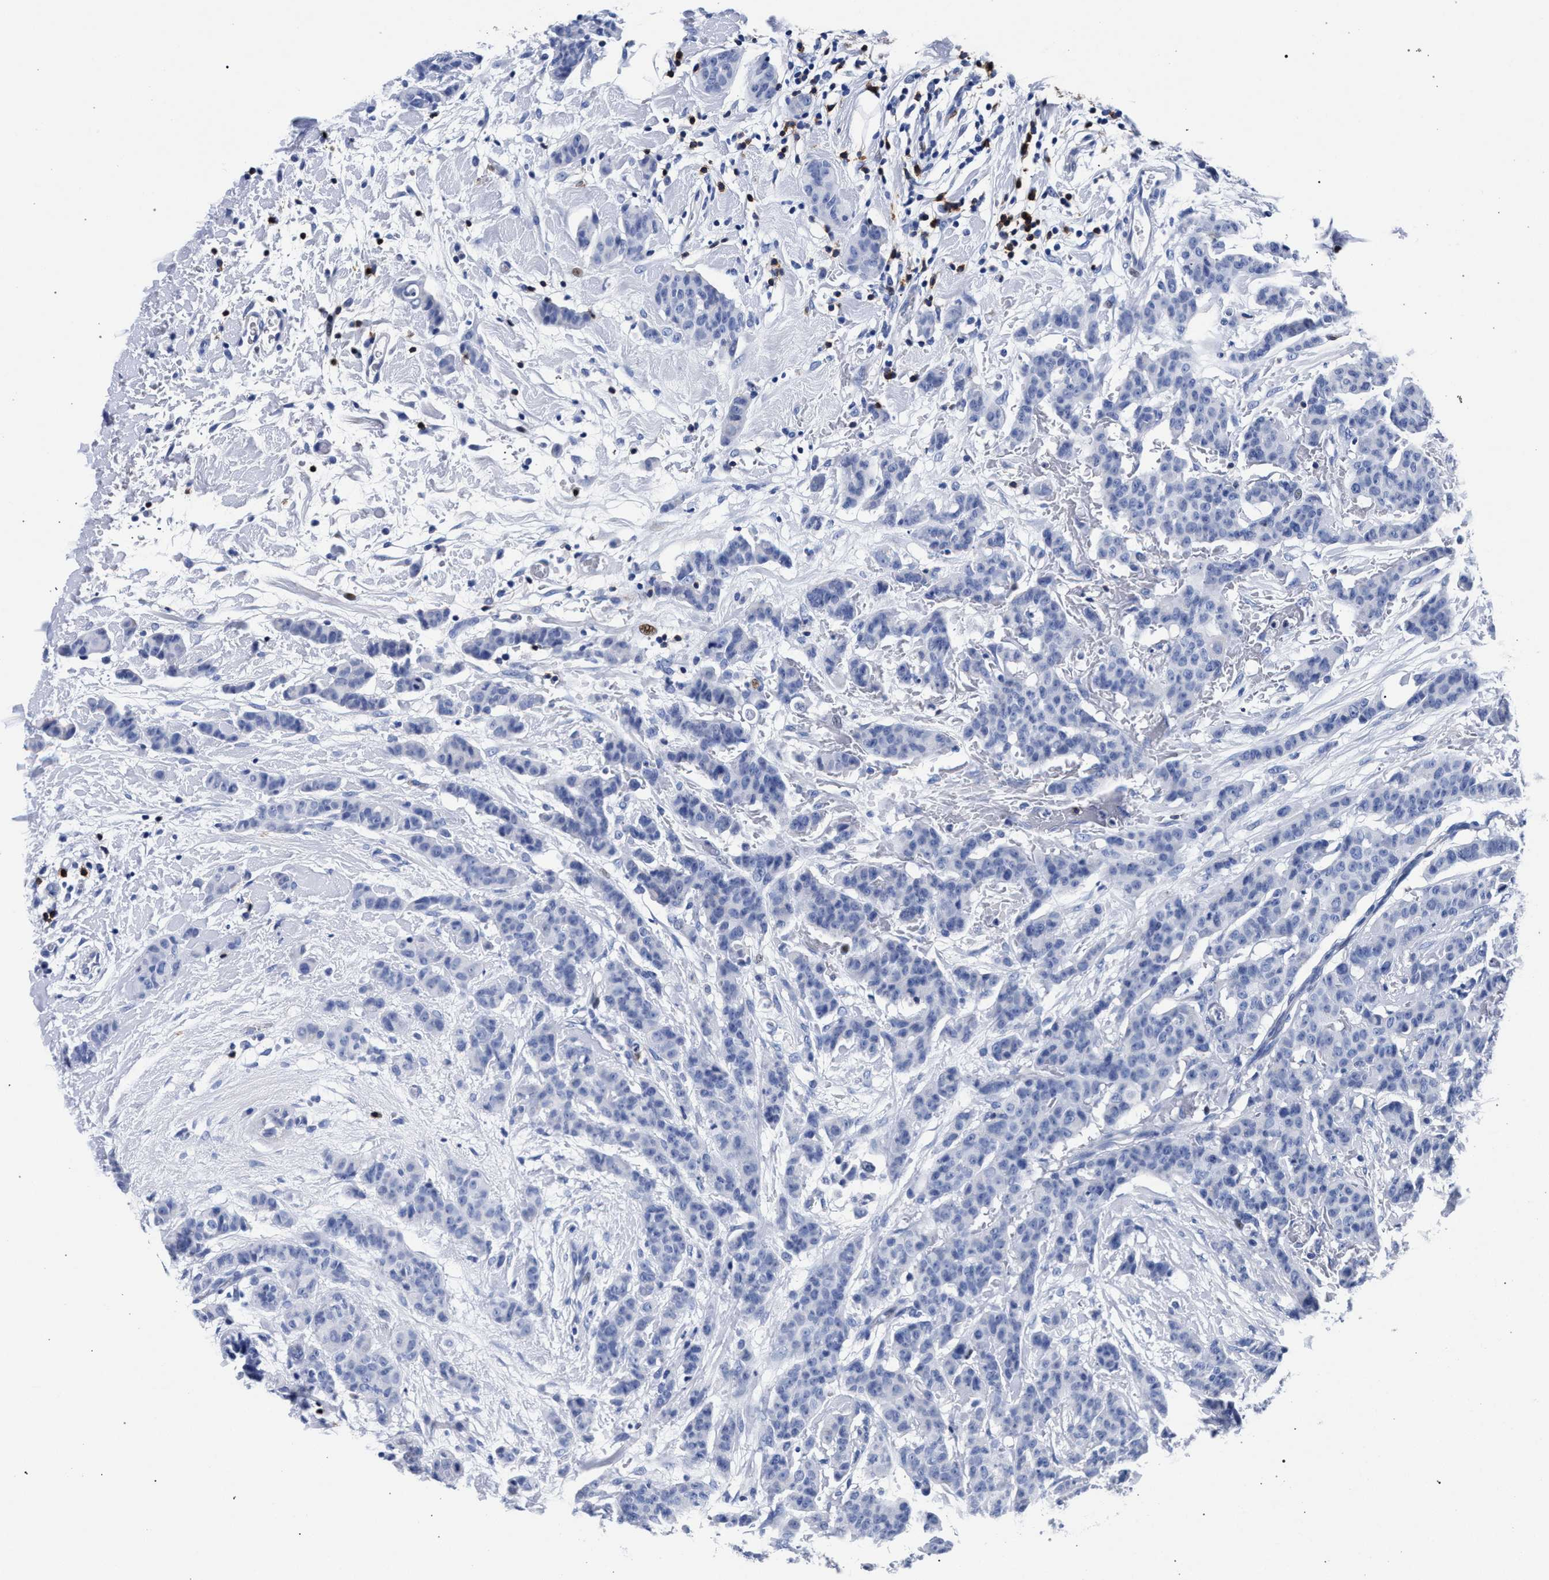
{"staining": {"intensity": "negative", "quantity": "none", "location": "none"}, "tissue": "breast cancer", "cell_type": "Tumor cells", "image_type": "cancer", "snomed": [{"axis": "morphology", "description": "Normal tissue, NOS"}, {"axis": "morphology", "description": "Duct carcinoma"}, {"axis": "topography", "description": "Breast"}], "caption": "Immunohistochemistry (IHC) image of human breast cancer stained for a protein (brown), which demonstrates no staining in tumor cells.", "gene": "KLRK1", "patient": {"sex": "female", "age": 40}}